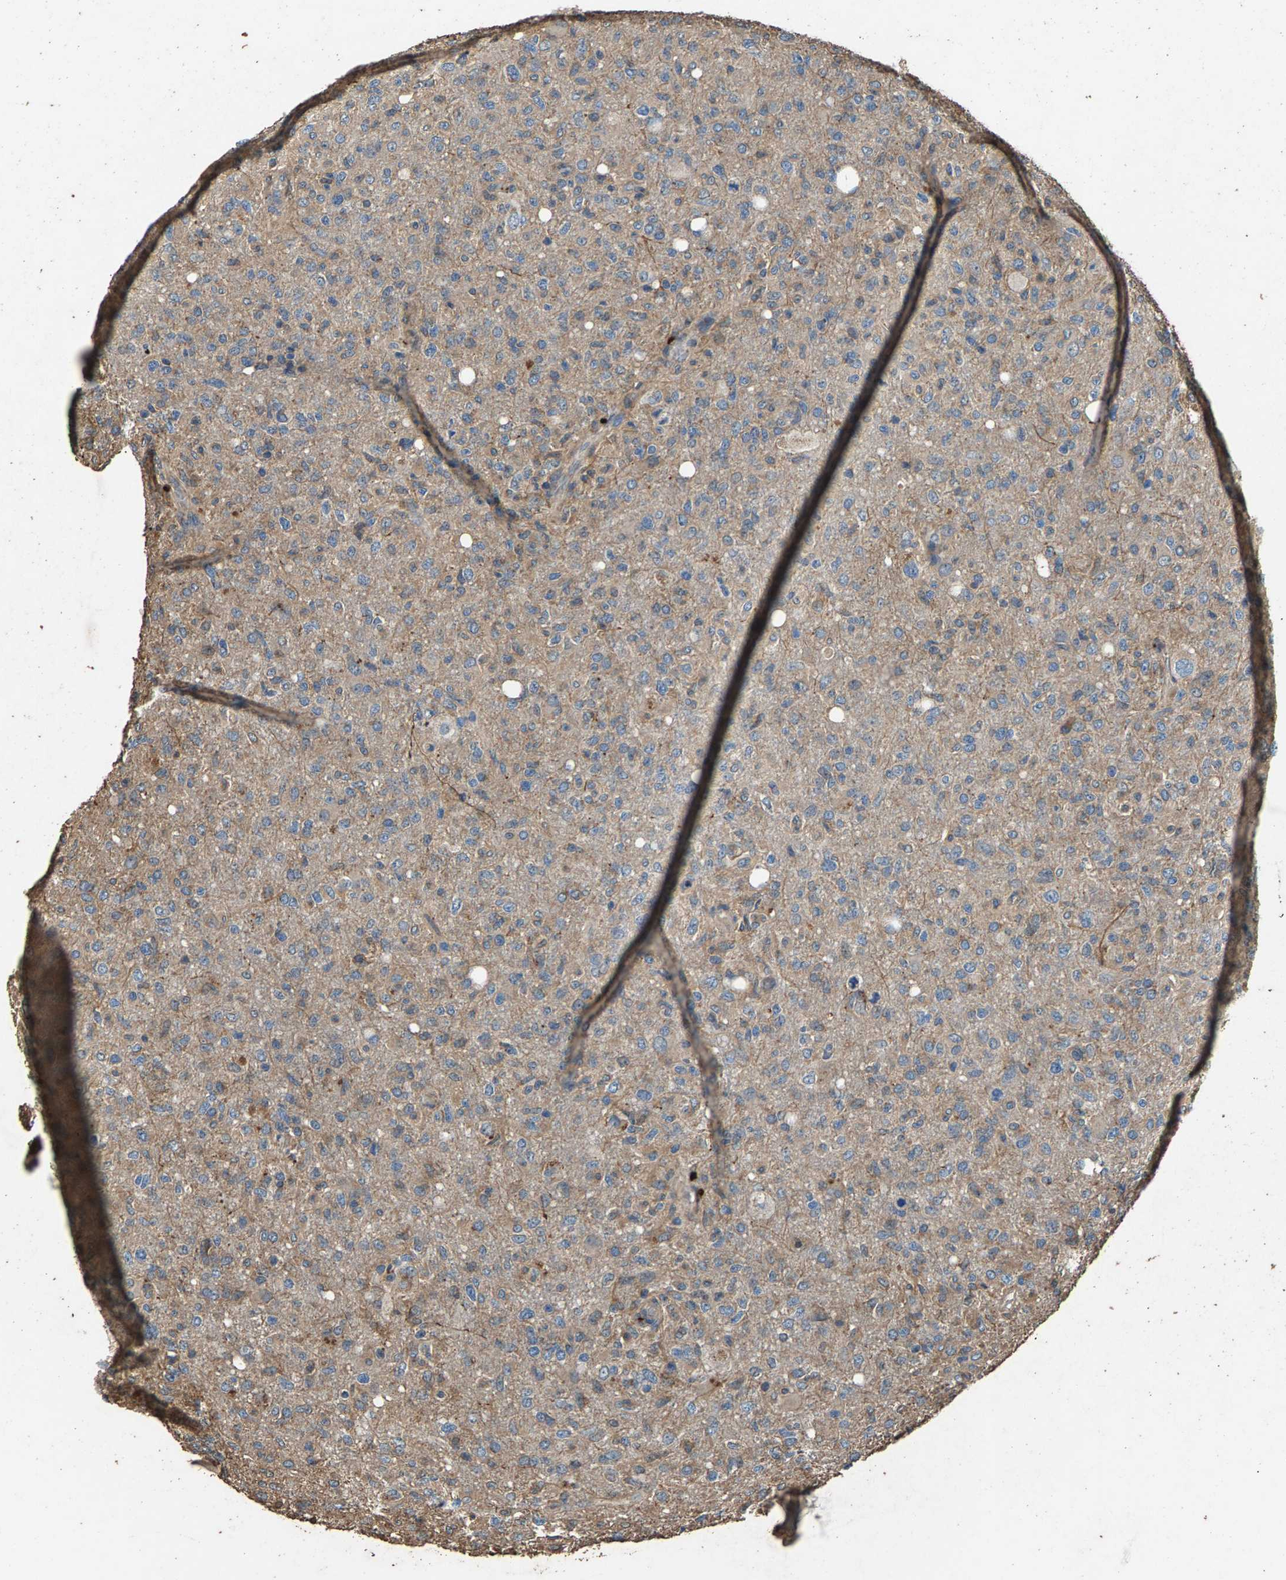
{"staining": {"intensity": "moderate", "quantity": ">75%", "location": "cytoplasmic/membranous"}, "tissue": "glioma", "cell_type": "Tumor cells", "image_type": "cancer", "snomed": [{"axis": "morphology", "description": "Glioma, malignant, High grade"}, {"axis": "topography", "description": "Brain"}], "caption": "High-power microscopy captured an immunohistochemistry image of glioma, revealing moderate cytoplasmic/membranous staining in about >75% of tumor cells.", "gene": "MRPL27", "patient": {"sex": "female", "age": 57}}